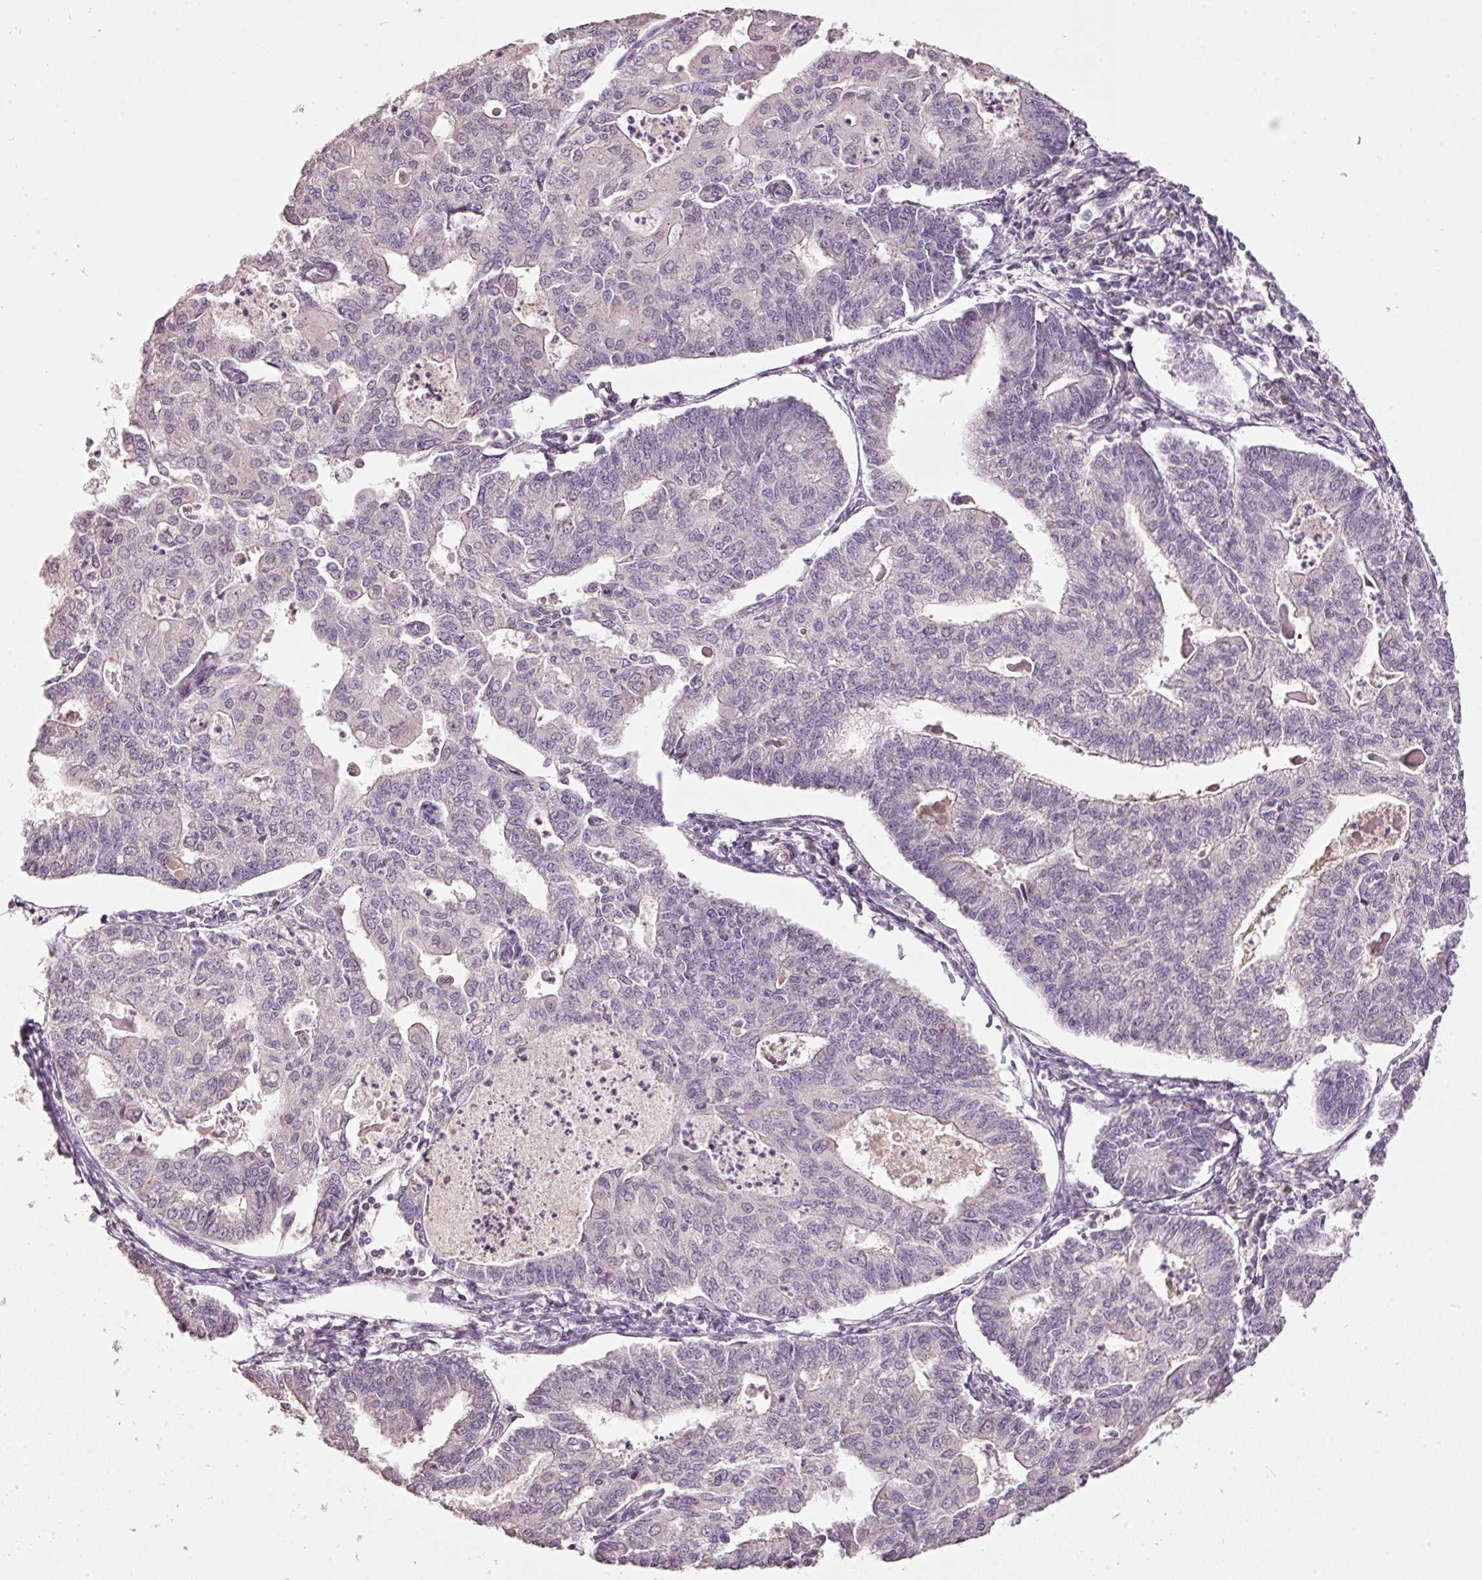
{"staining": {"intensity": "negative", "quantity": "none", "location": "none"}, "tissue": "endometrial cancer", "cell_type": "Tumor cells", "image_type": "cancer", "snomed": [{"axis": "morphology", "description": "Adenocarcinoma, NOS"}, {"axis": "topography", "description": "Endometrium"}], "caption": "Photomicrograph shows no protein staining in tumor cells of endometrial adenocarcinoma tissue. (DAB (3,3'-diaminobenzidine) IHC, high magnification).", "gene": "TOB2", "patient": {"sex": "female", "age": 56}}